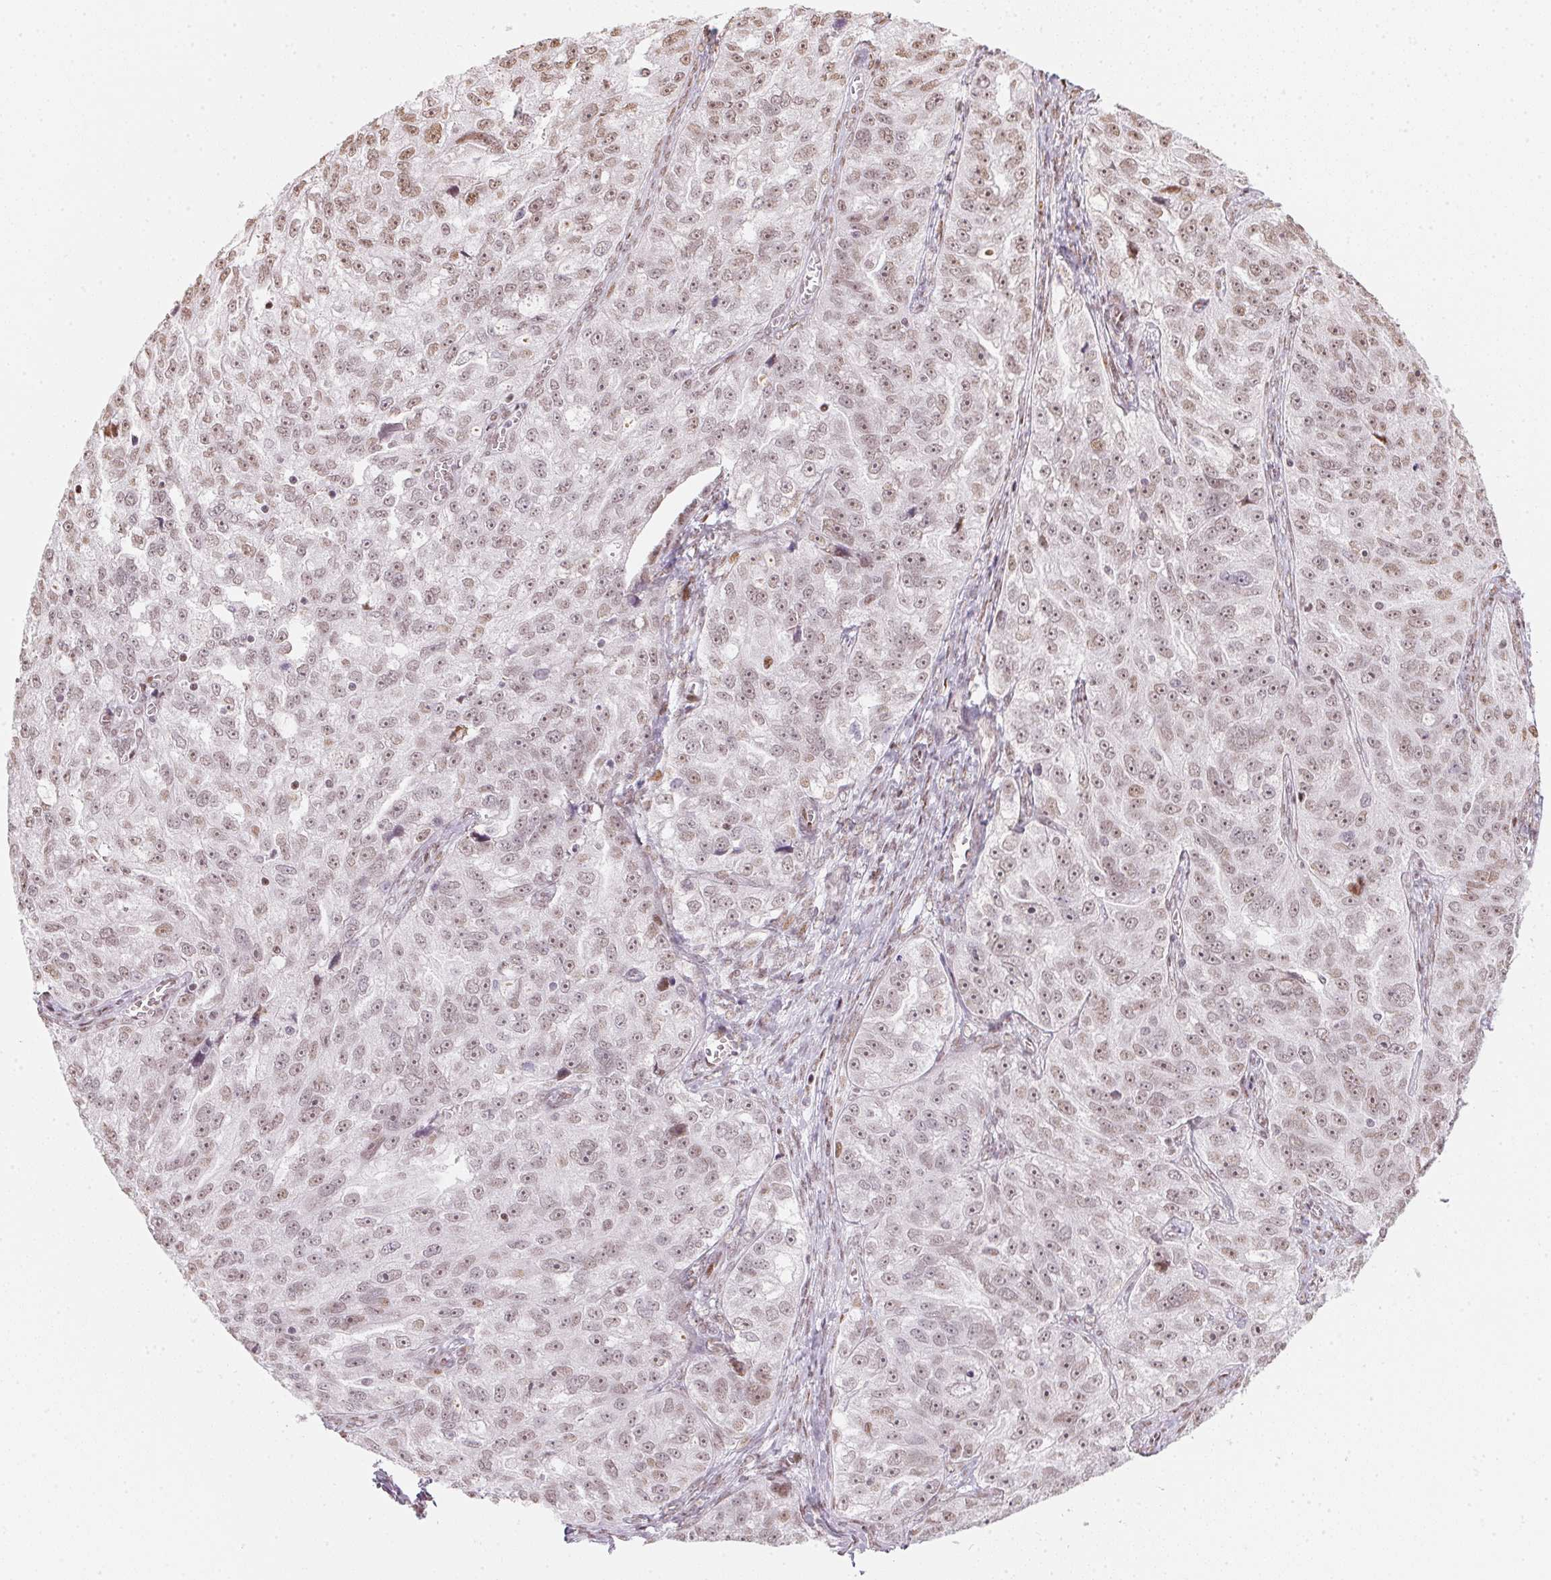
{"staining": {"intensity": "weak", "quantity": "25%-75%", "location": "nuclear"}, "tissue": "ovarian cancer", "cell_type": "Tumor cells", "image_type": "cancer", "snomed": [{"axis": "morphology", "description": "Cystadenocarcinoma, serous, NOS"}, {"axis": "topography", "description": "Ovary"}], "caption": "This is a micrograph of immunohistochemistry staining of ovarian cancer (serous cystadenocarcinoma), which shows weak positivity in the nuclear of tumor cells.", "gene": "KAT6A", "patient": {"sex": "female", "age": 51}}